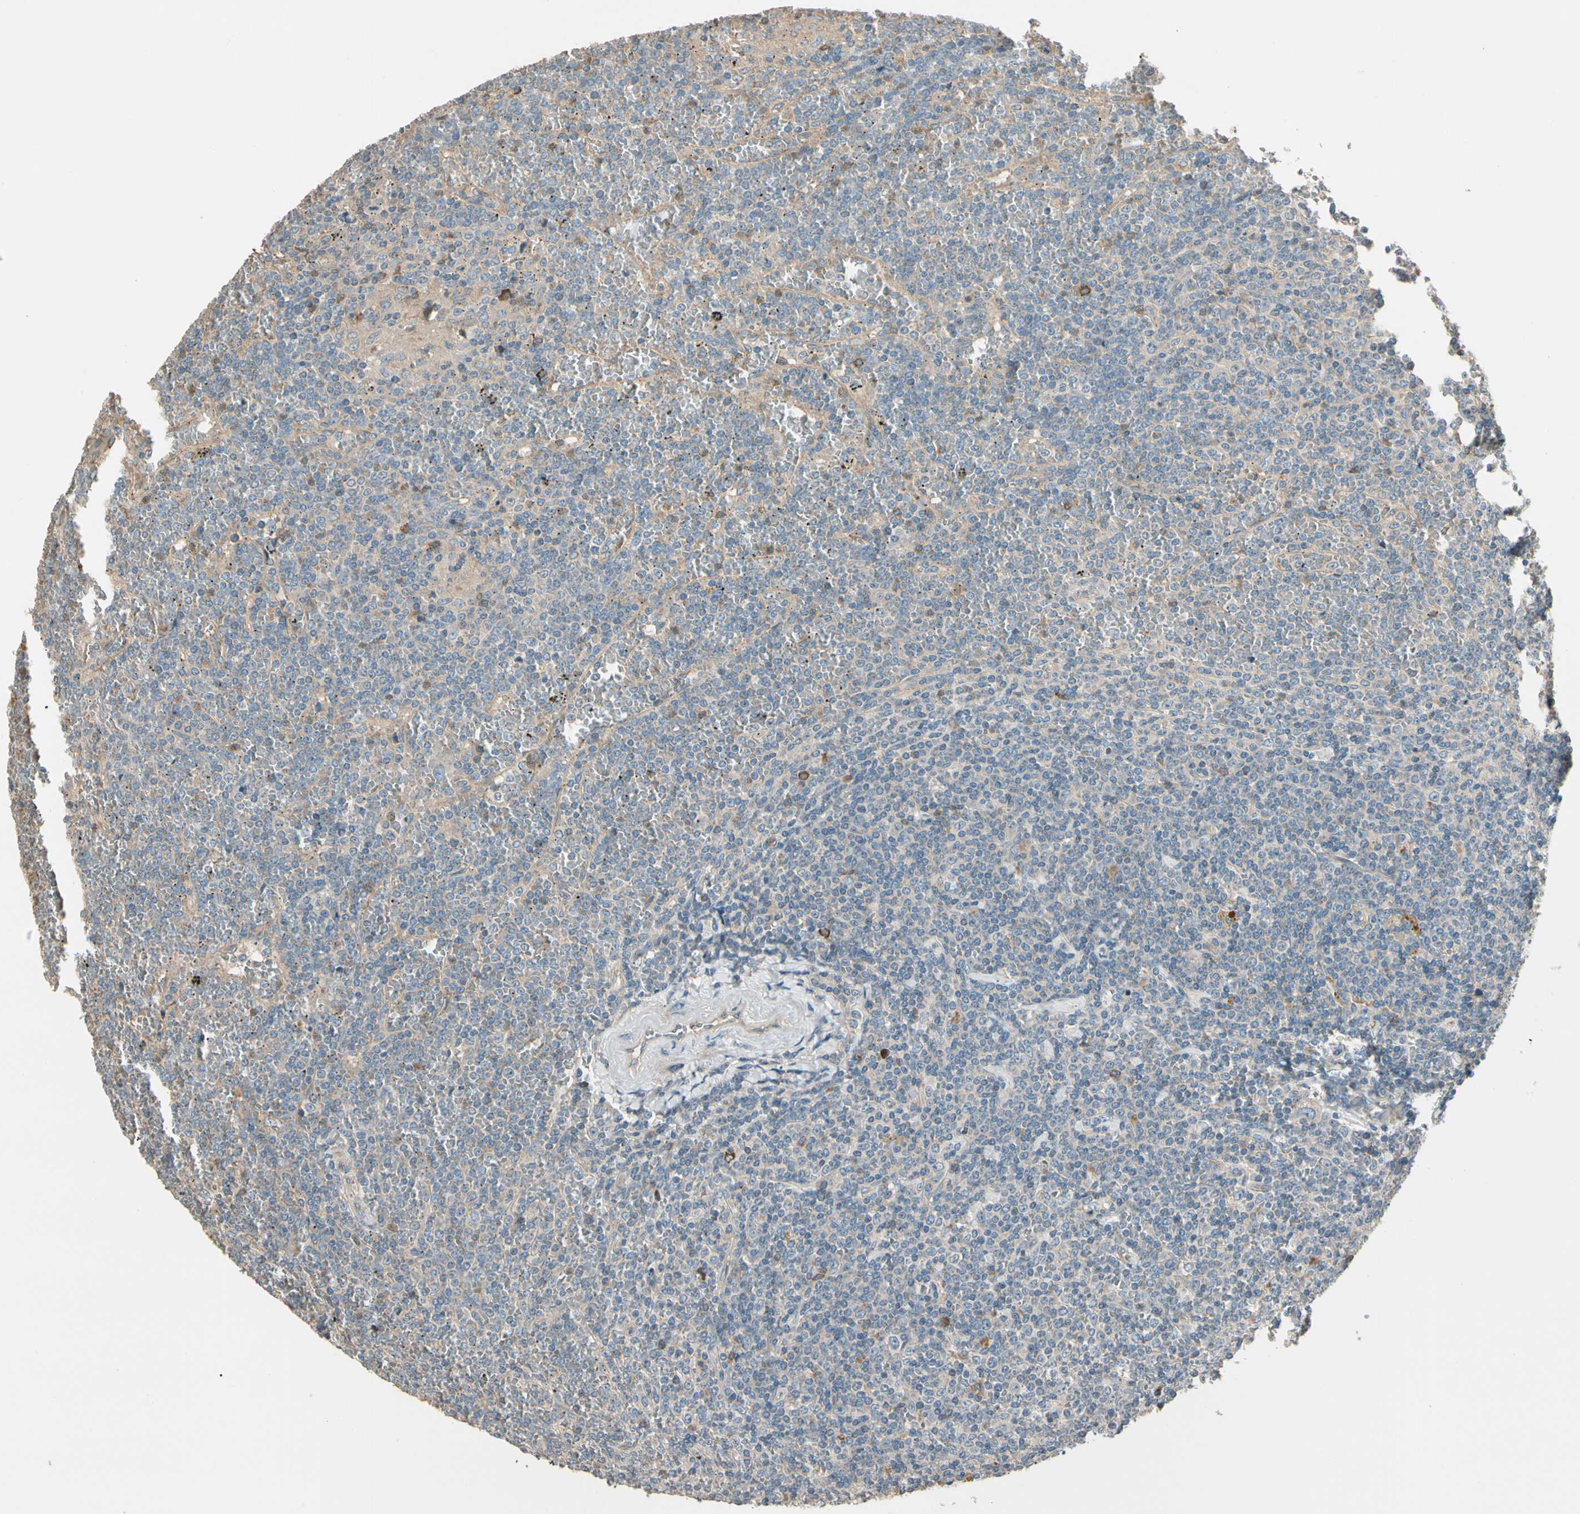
{"staining": {"intensity": "weak", "quantity": ">75%", "location": "cytoplasmic/membranous"}, "tissue": "lymphoma", "cell_type": "Tumor cells", "image_type": "cancer", "snomed": [{"axis": "morphology", "description": "Malignant lymphoma, non-Hodgkin's type, Low grade"}, {"axis": "topography", "description": "Spleen"}], "caption": "Lymphoma tissue demonstrates weak cytoplasmic/membranous positivity in about >75% of tumor cells The protein is shown in brown color, while the nuclei are stained blue.", "gene": "TNFRSF21", "patient": {"sex": "female", "age": 19}}